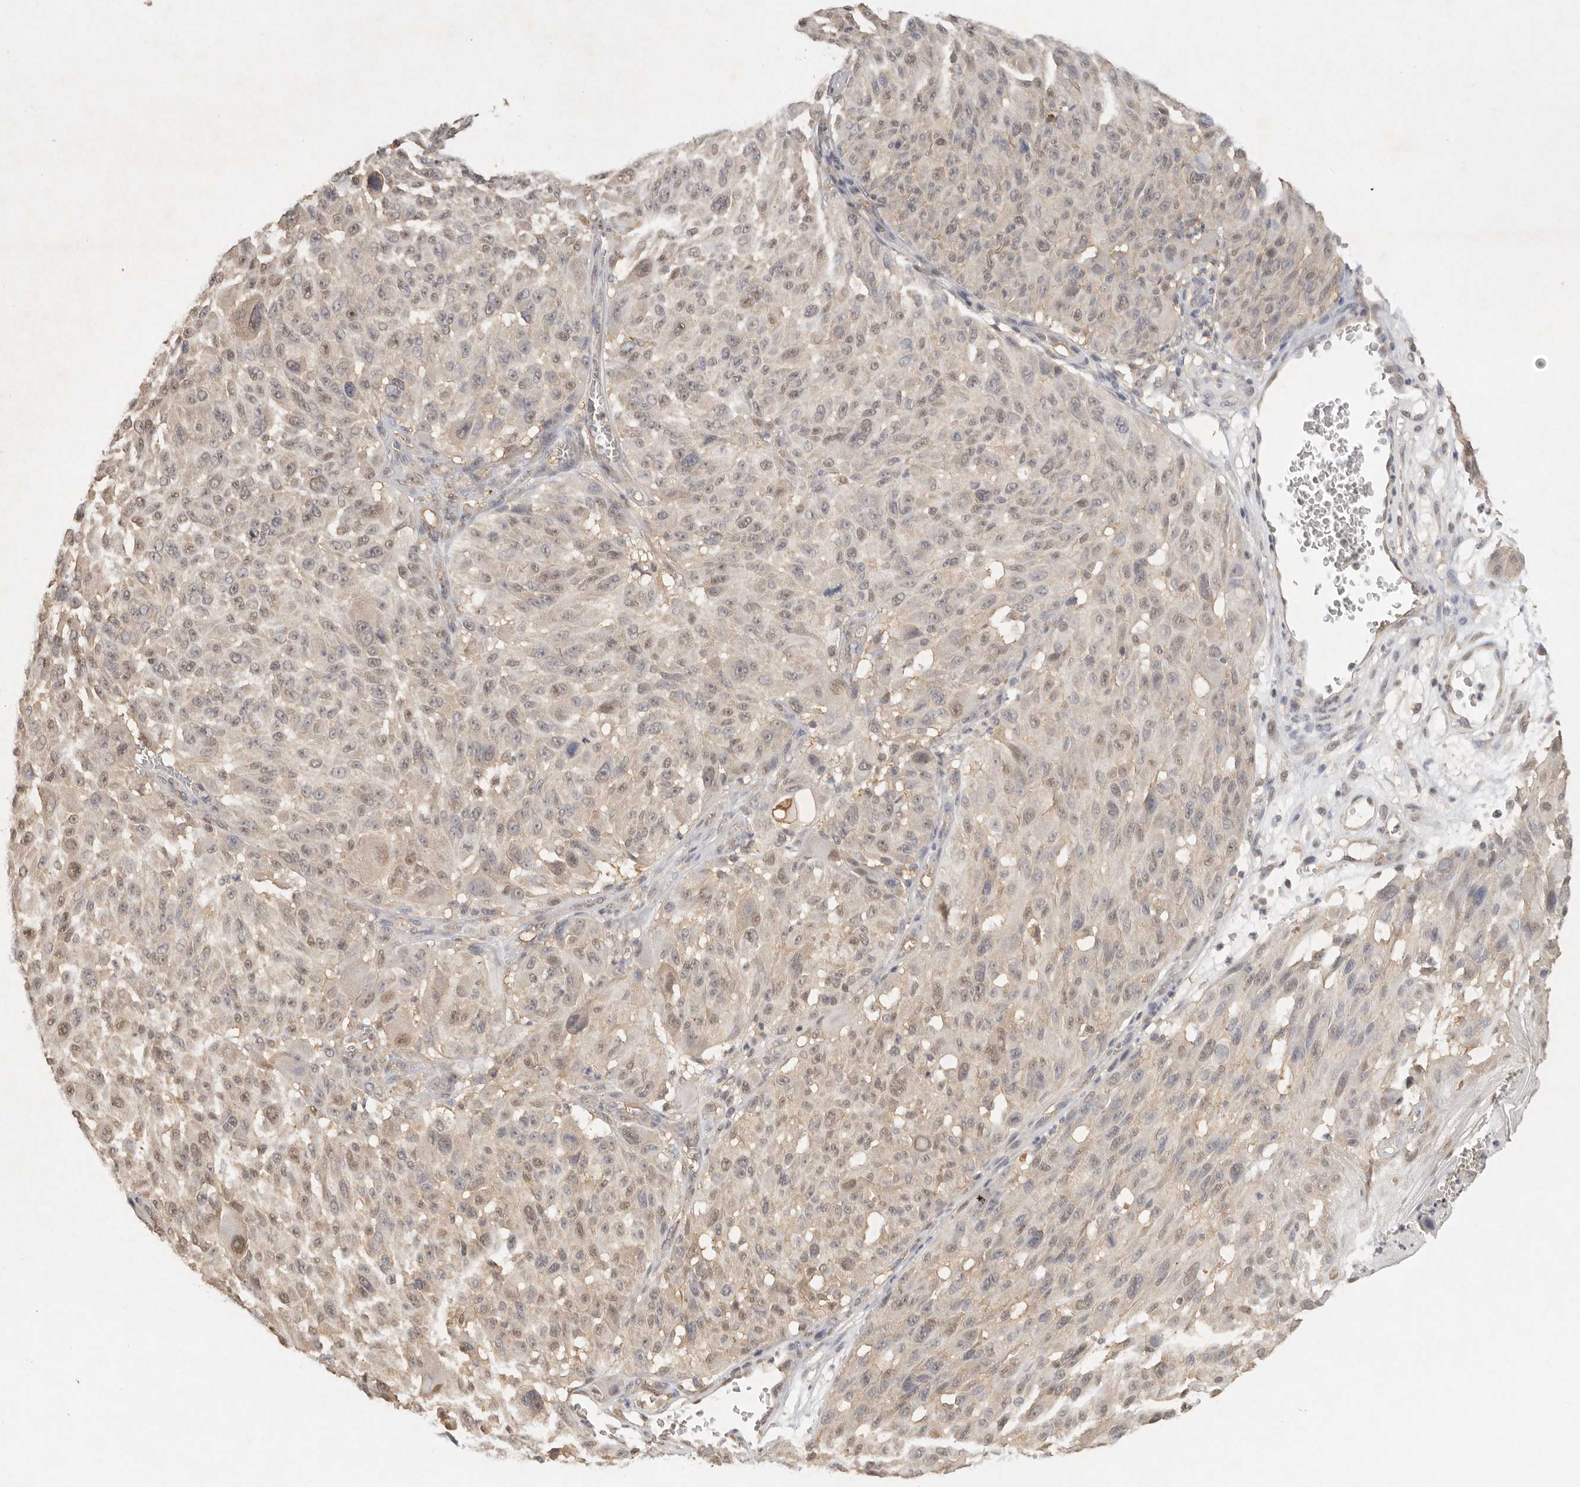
{"staining": {"intensity": "weak", "quantity": ">75%", "location": "nuclear"}, "tissue": "melanoma", "cell_type": "Tumor cells", "image_type": "cancer", "snomed": [{"axis": "morphology", "description": "Malignant melanoma, NOS"}, {"axis": "topography", "description": "Skin"}], "caption": "About >75% of tumor cells in human malignant melanoma display weak nuclear protein staining as visualized by brown immunohistochemical staining.", "gene": "PSMA5", "patient": {"sex": "male", "age": 83}}